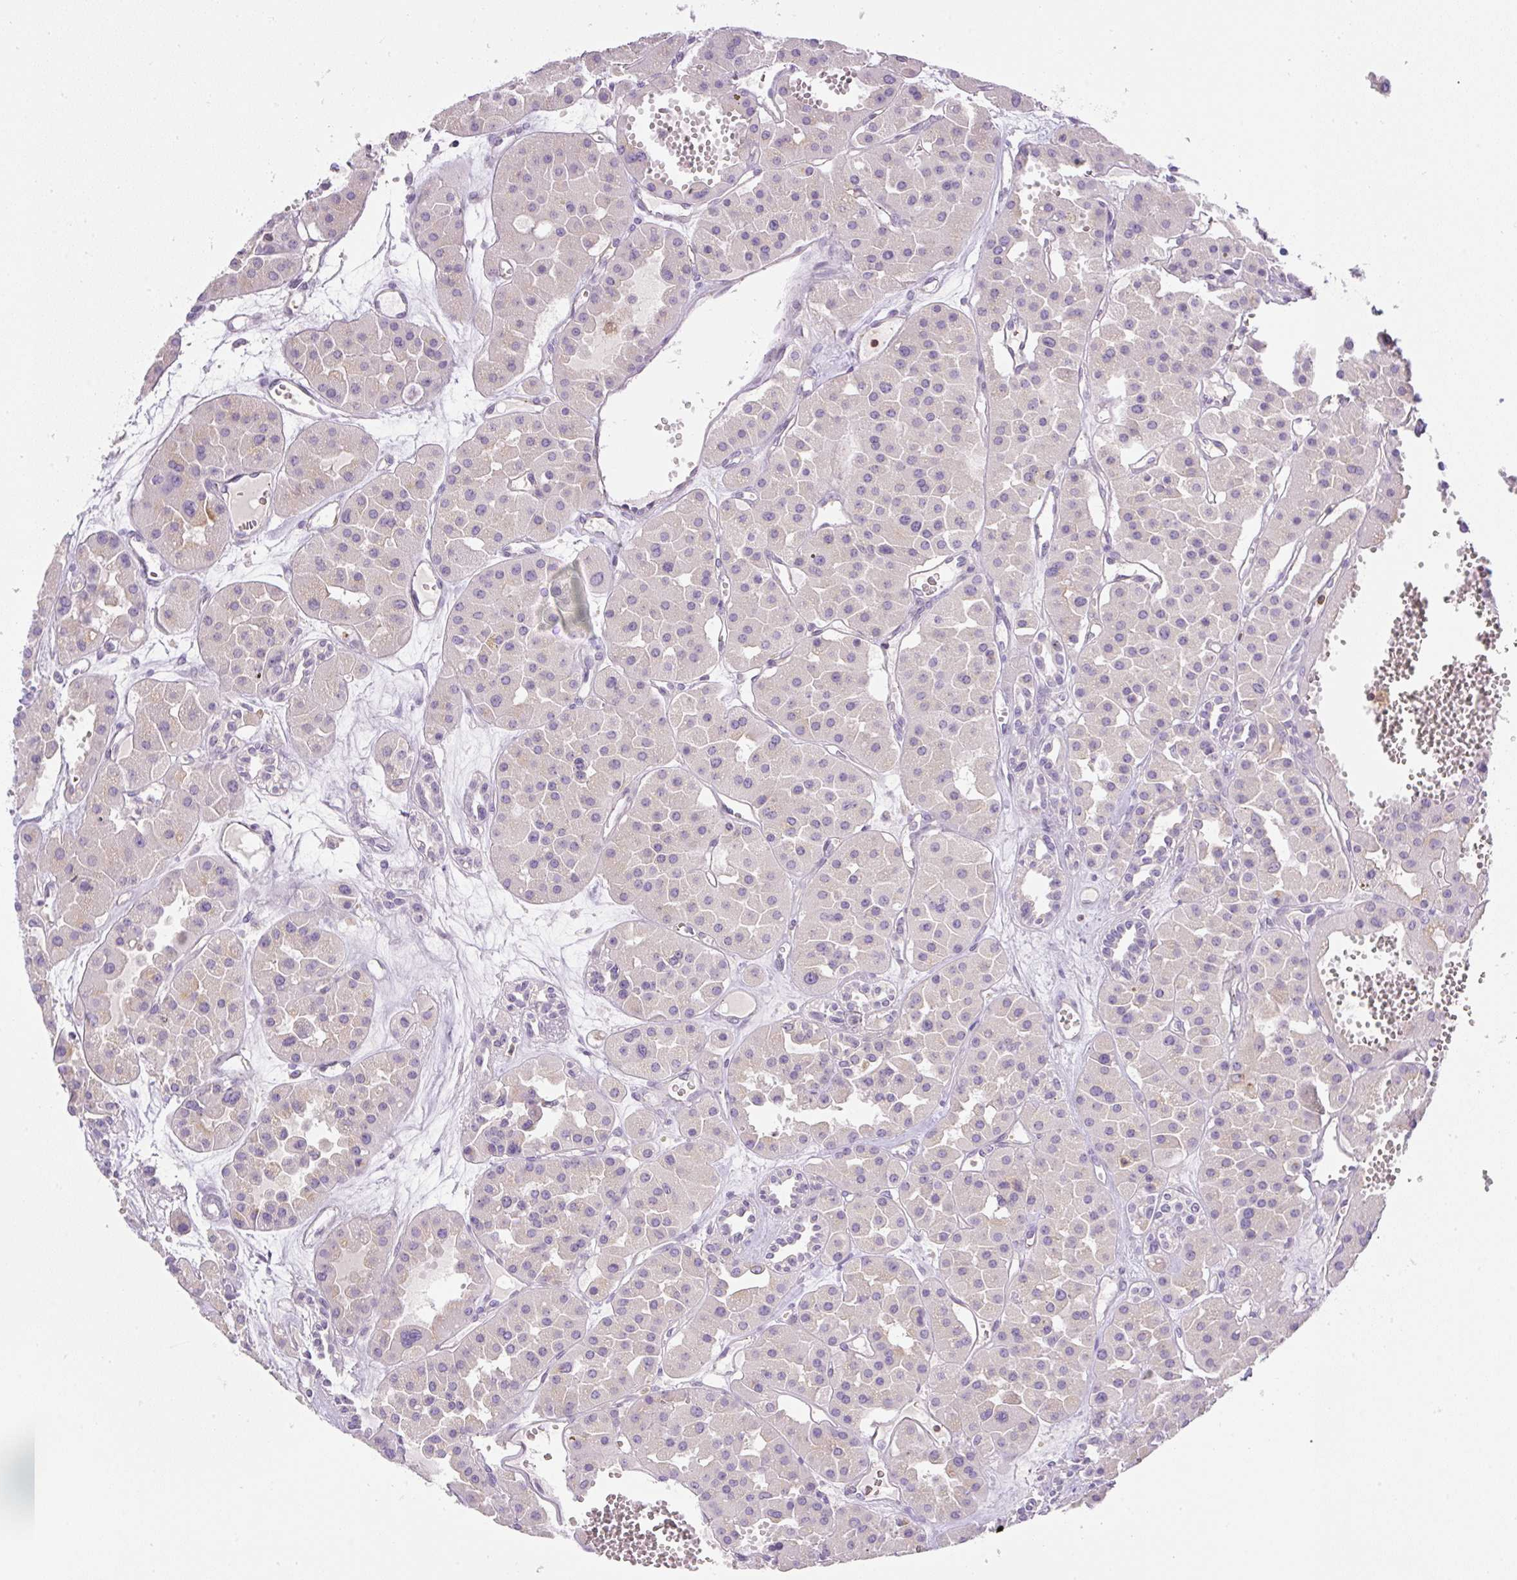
{"staining": {"intensity": "weak", "quantity": "<25%", "location": "cytoplasmic/membranous"}, "tissue": "renal cancer", "cell_type": "Tumor cells", "image_type": "cancer", "snomed": [{"axis": "morphology", "description": "Carcinoma, NOS"}, {"axis": "topography", "description": "Kidney"}], "caption": "Immunohistochemistry photomicrograph of human renal cancer stained for a protein (brown), which exhibits no expression in tumor cells.", "gene": "PIP5KL1", "patient": {"sex": "female", "age": 75}}